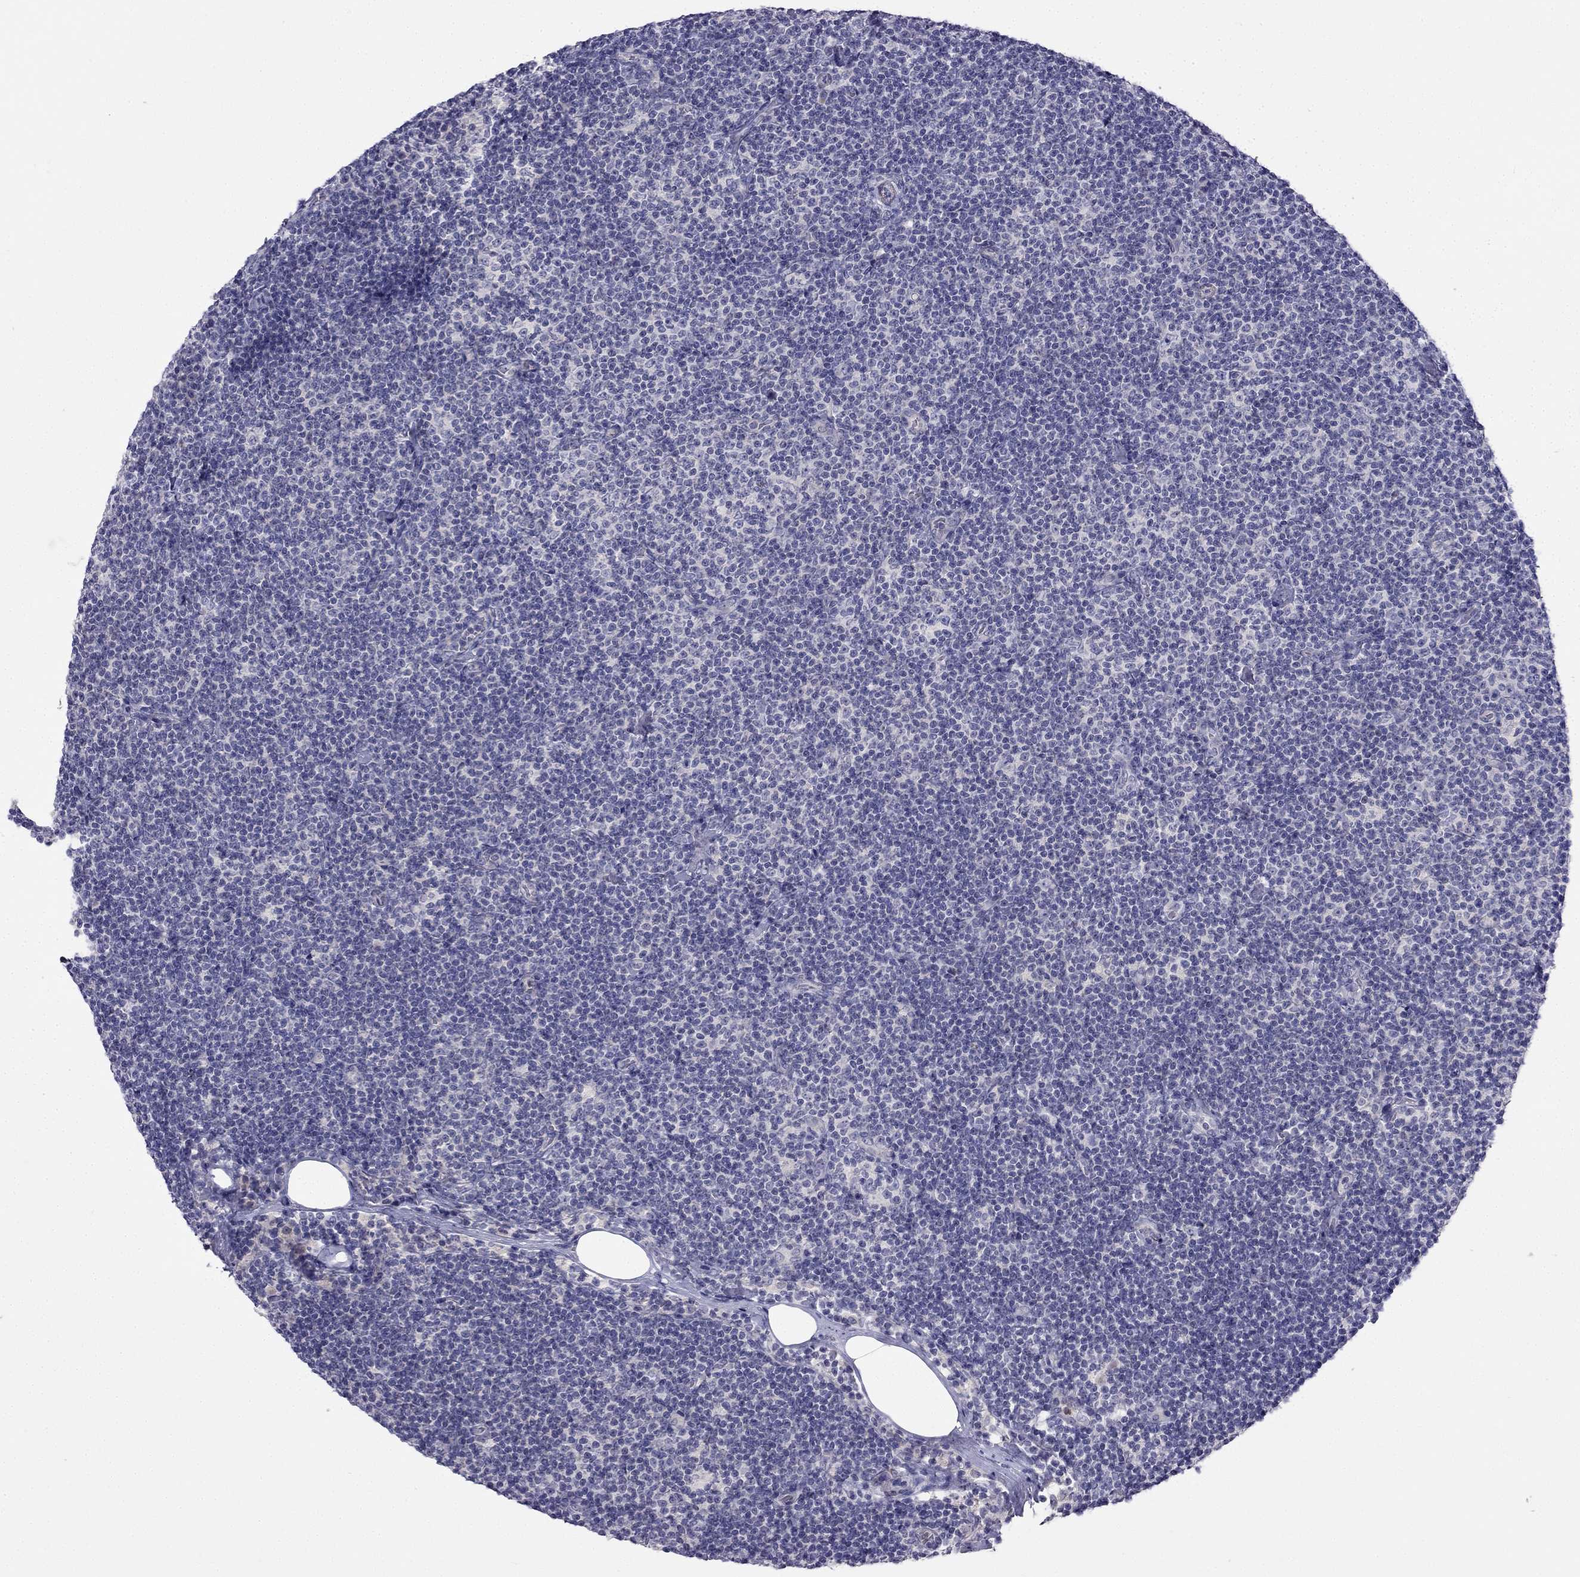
{"staining": {"intensity": "negative", "quantity": "none", "location": "none"}, "tissue": "lymphoma", "cell_type": "Tumor cells", "image_type": "cancer", "snomed": [{"axis": "morphology", "description": "Malignant lymphoma, non-Hodgkin's type, Low grade"}, {"axis": "topography", "description": "Lymph node"}], "caption": "Histopathology image shows no protein positivity in tumor cells of low-grade malignant lymphoma, non-Hodgkin's type tissue.", "gene": "C16orf89", "patient": {"sex": "male", "age": 81}}